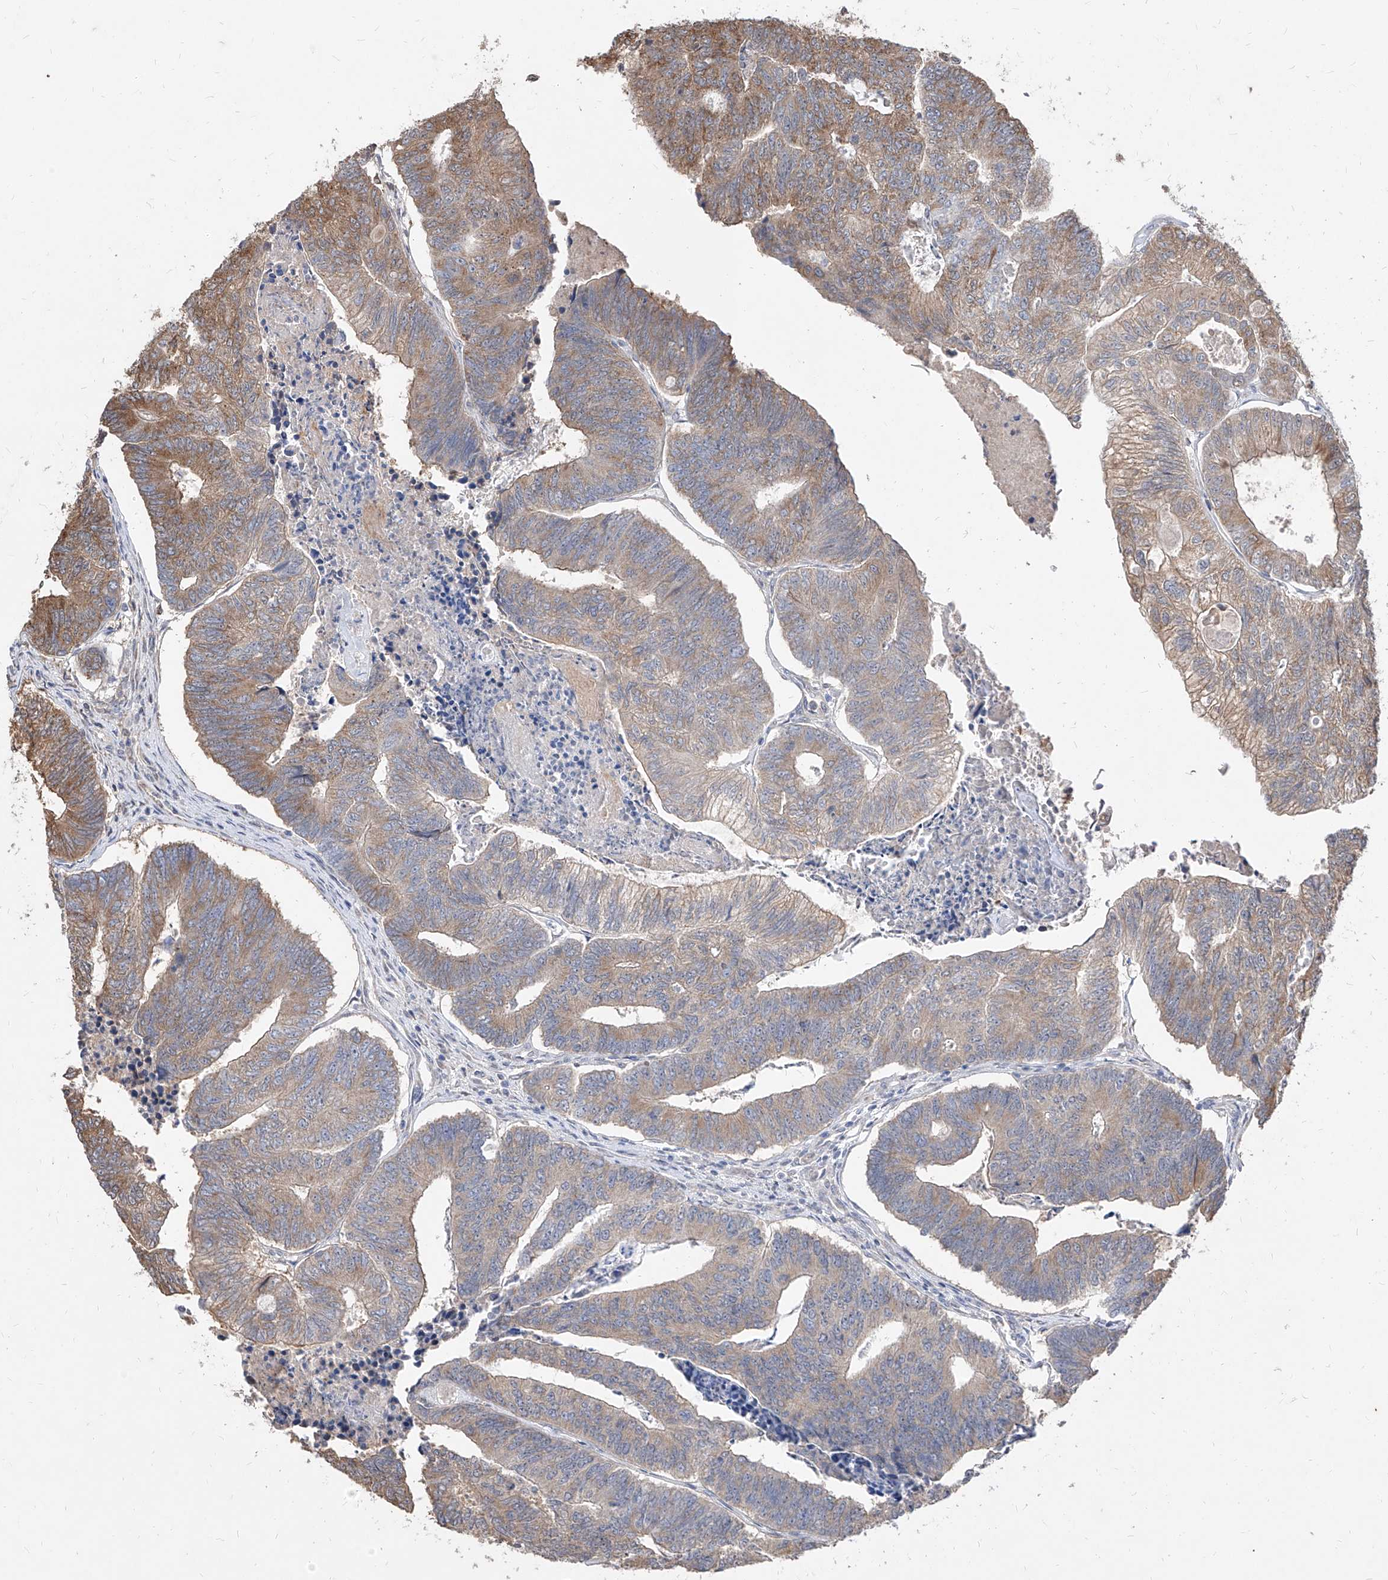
{"staining": {"intensity": "moderate", "quantity": "25%-75%", "location": "cytoplasmic/membranous"}, "tissue": "colorectal cancer", "cell_type": "Tumor cells", "image_type": "cancer", "snomed": [{"axis": "morphology", "description": "Adenocarcinoma, NOS"}, {"axis": "topography", "description": "Colon"}], "caption": "A brown stain shows moderate cytoplasmic/membranous expression of a protein in human colorectal adenocarcinoma tumor cells.", "gene": "C8orf82", "patient": {"sex": "female", "age": 67}}